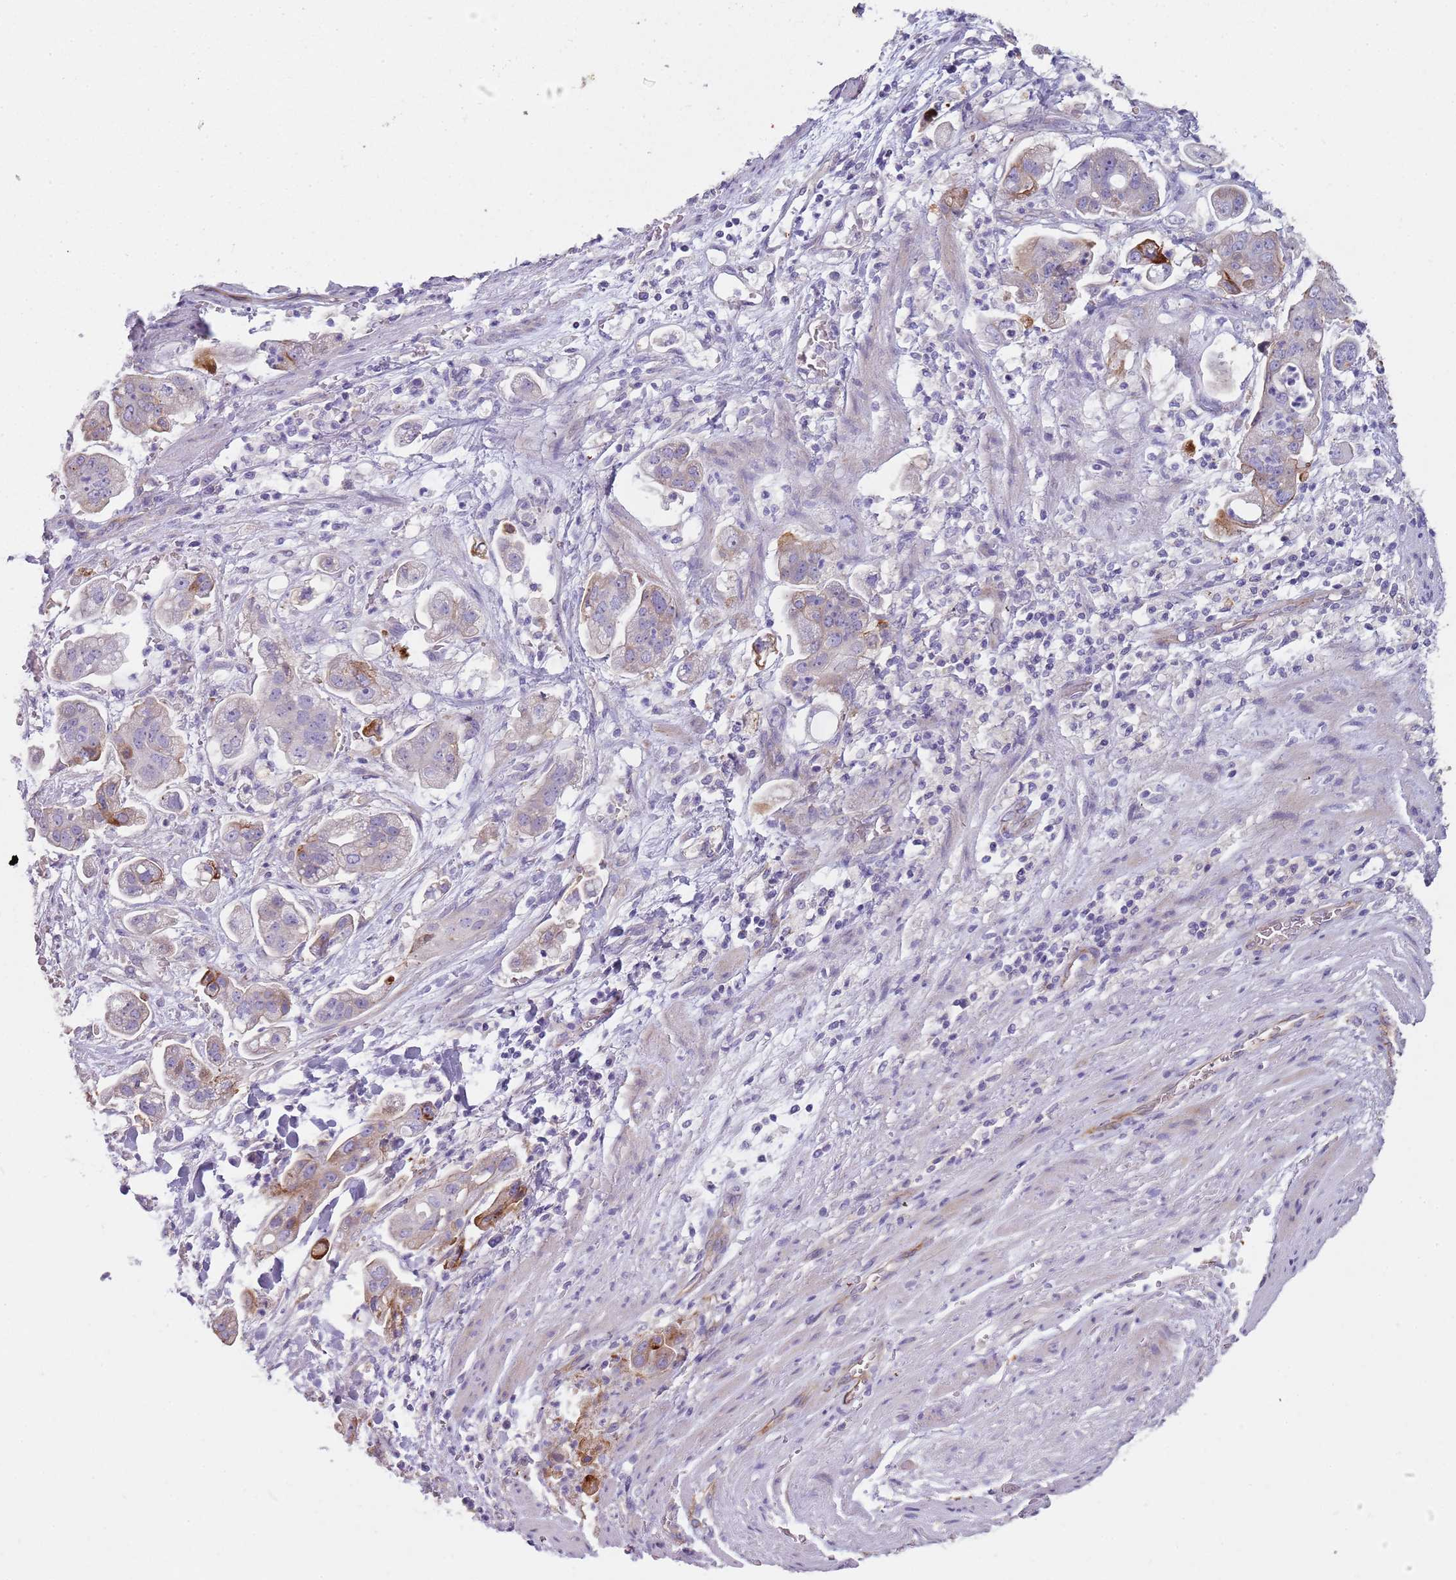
{"staining": {"intensity": "moderate", "quantity": "<25%", "location": "cytoplasmic/membranous"}, "tissue": "stomach cancer", "cell_type": "Tumor cells", "image_type": "cancer", "snomed": [{"axis": "morphology", "description": "Adenocarcinoma, NOS"}, {"axis": "topography", "description": "Stomach"}], "caption": "Tumor cells demonstrate low levels of moderate cytoplasmic/membranous positivity in about <25% of cells in human stomach adenocarcinoma. The protein of interest is shown in brown color, while the nuclei are stained blue.", "gene": "NBPF3", "patient": {"sex": "male", "age": 62}}